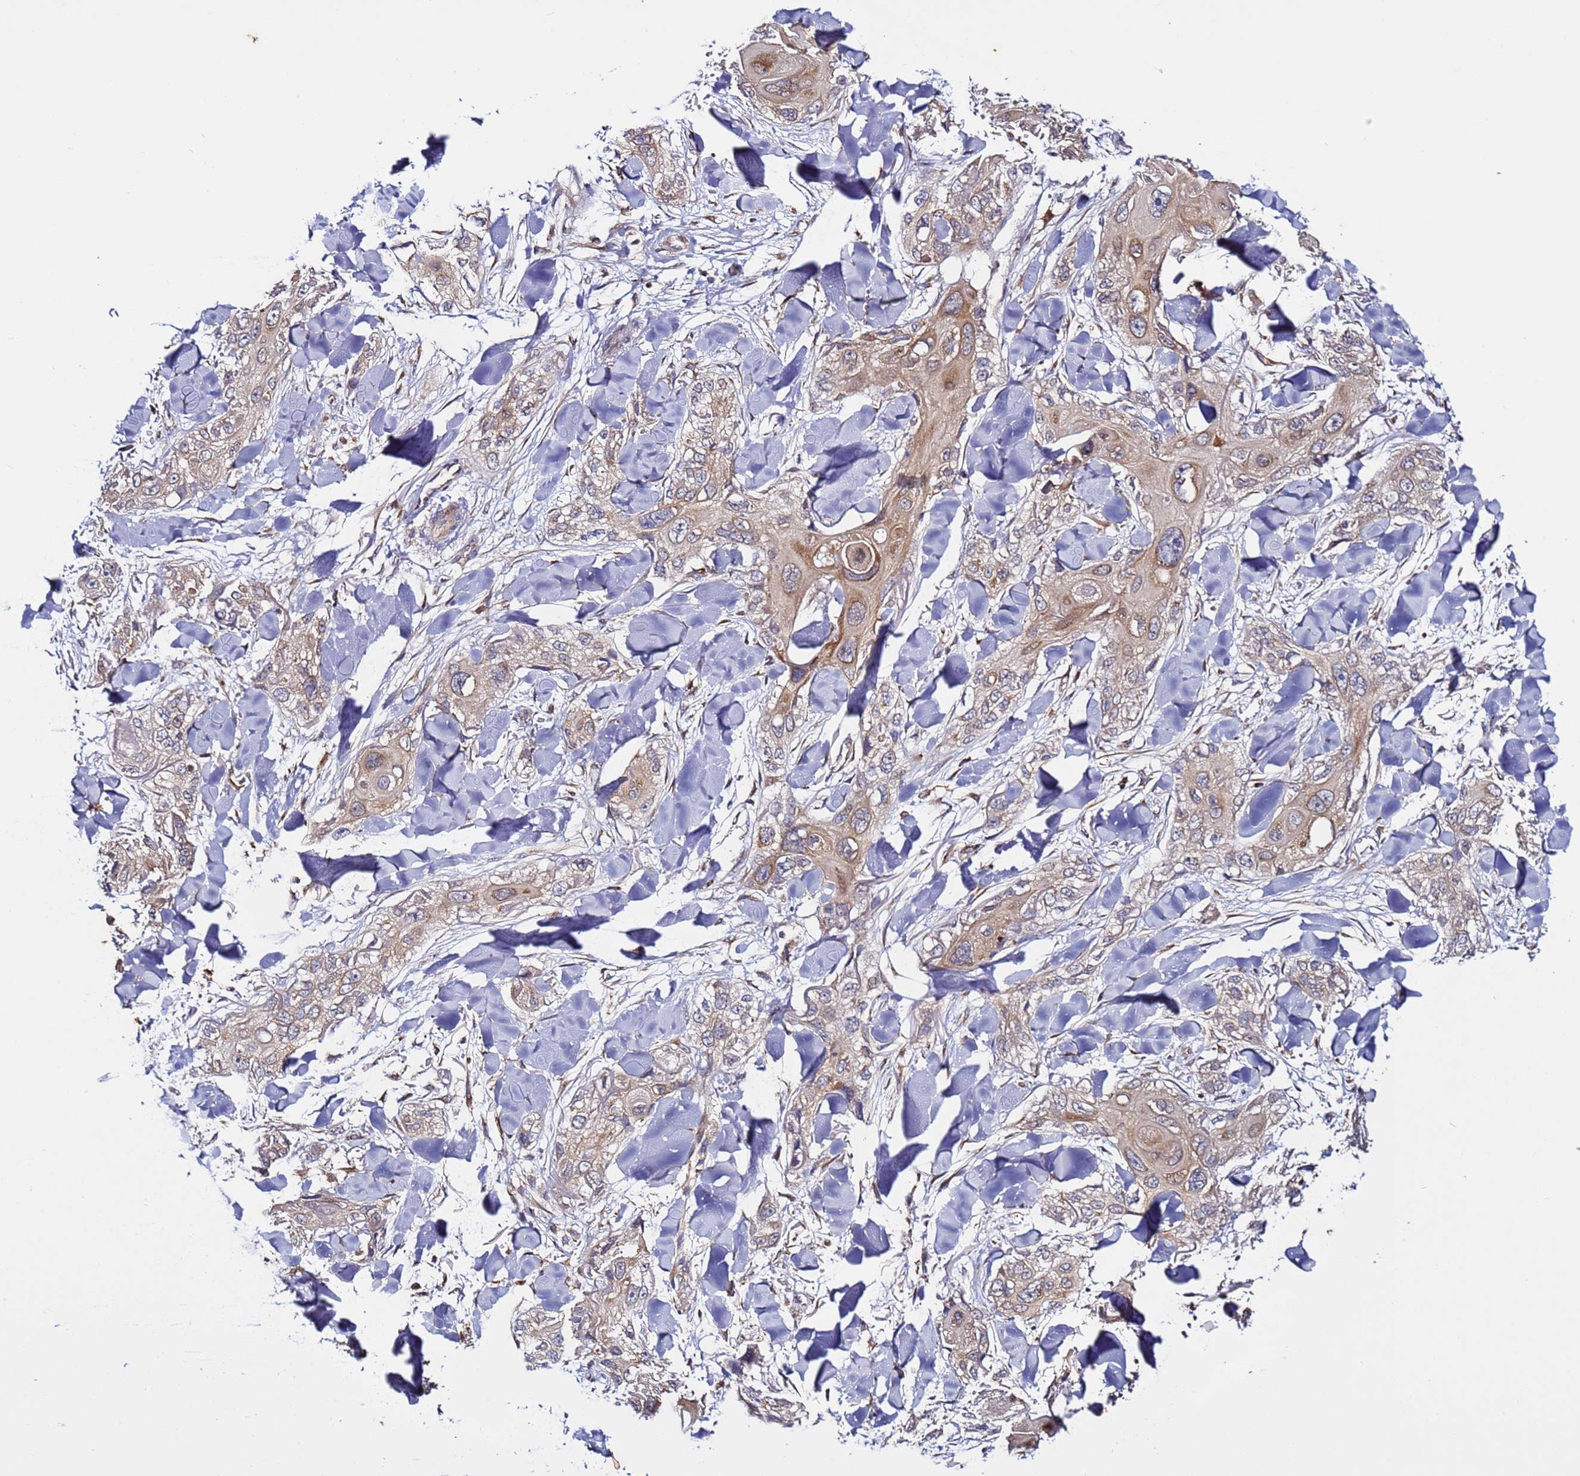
{"staining": {"intensity": "weak", "quantity": ">75%", "location": "cytoplasmic/membranous"}, "tissue": "skin cancer", "cell_type": "Tumor cells", "image_type": "cancer", "snomed": [{"axis": "morphology", "description": "Normal tissue, NOS"}, {"axis": "morphology", "description": "Squamous cell carcinoma, NOS"}, {"axis": "topography", "description": "Skin"}], "caption": "High-magnification brightfield microscopy of squamous cell carcinoma (skin) stained with DAB (3,3'-diaminobenzidine) (brown) and counterstained with hematoxylin (blue). tumor cells exhibit weak cytoplasmic/membranous expression is present in about>75% of cells.", "gene": "TMEM176B", "patient": {"sex": "male", "age": 72}}